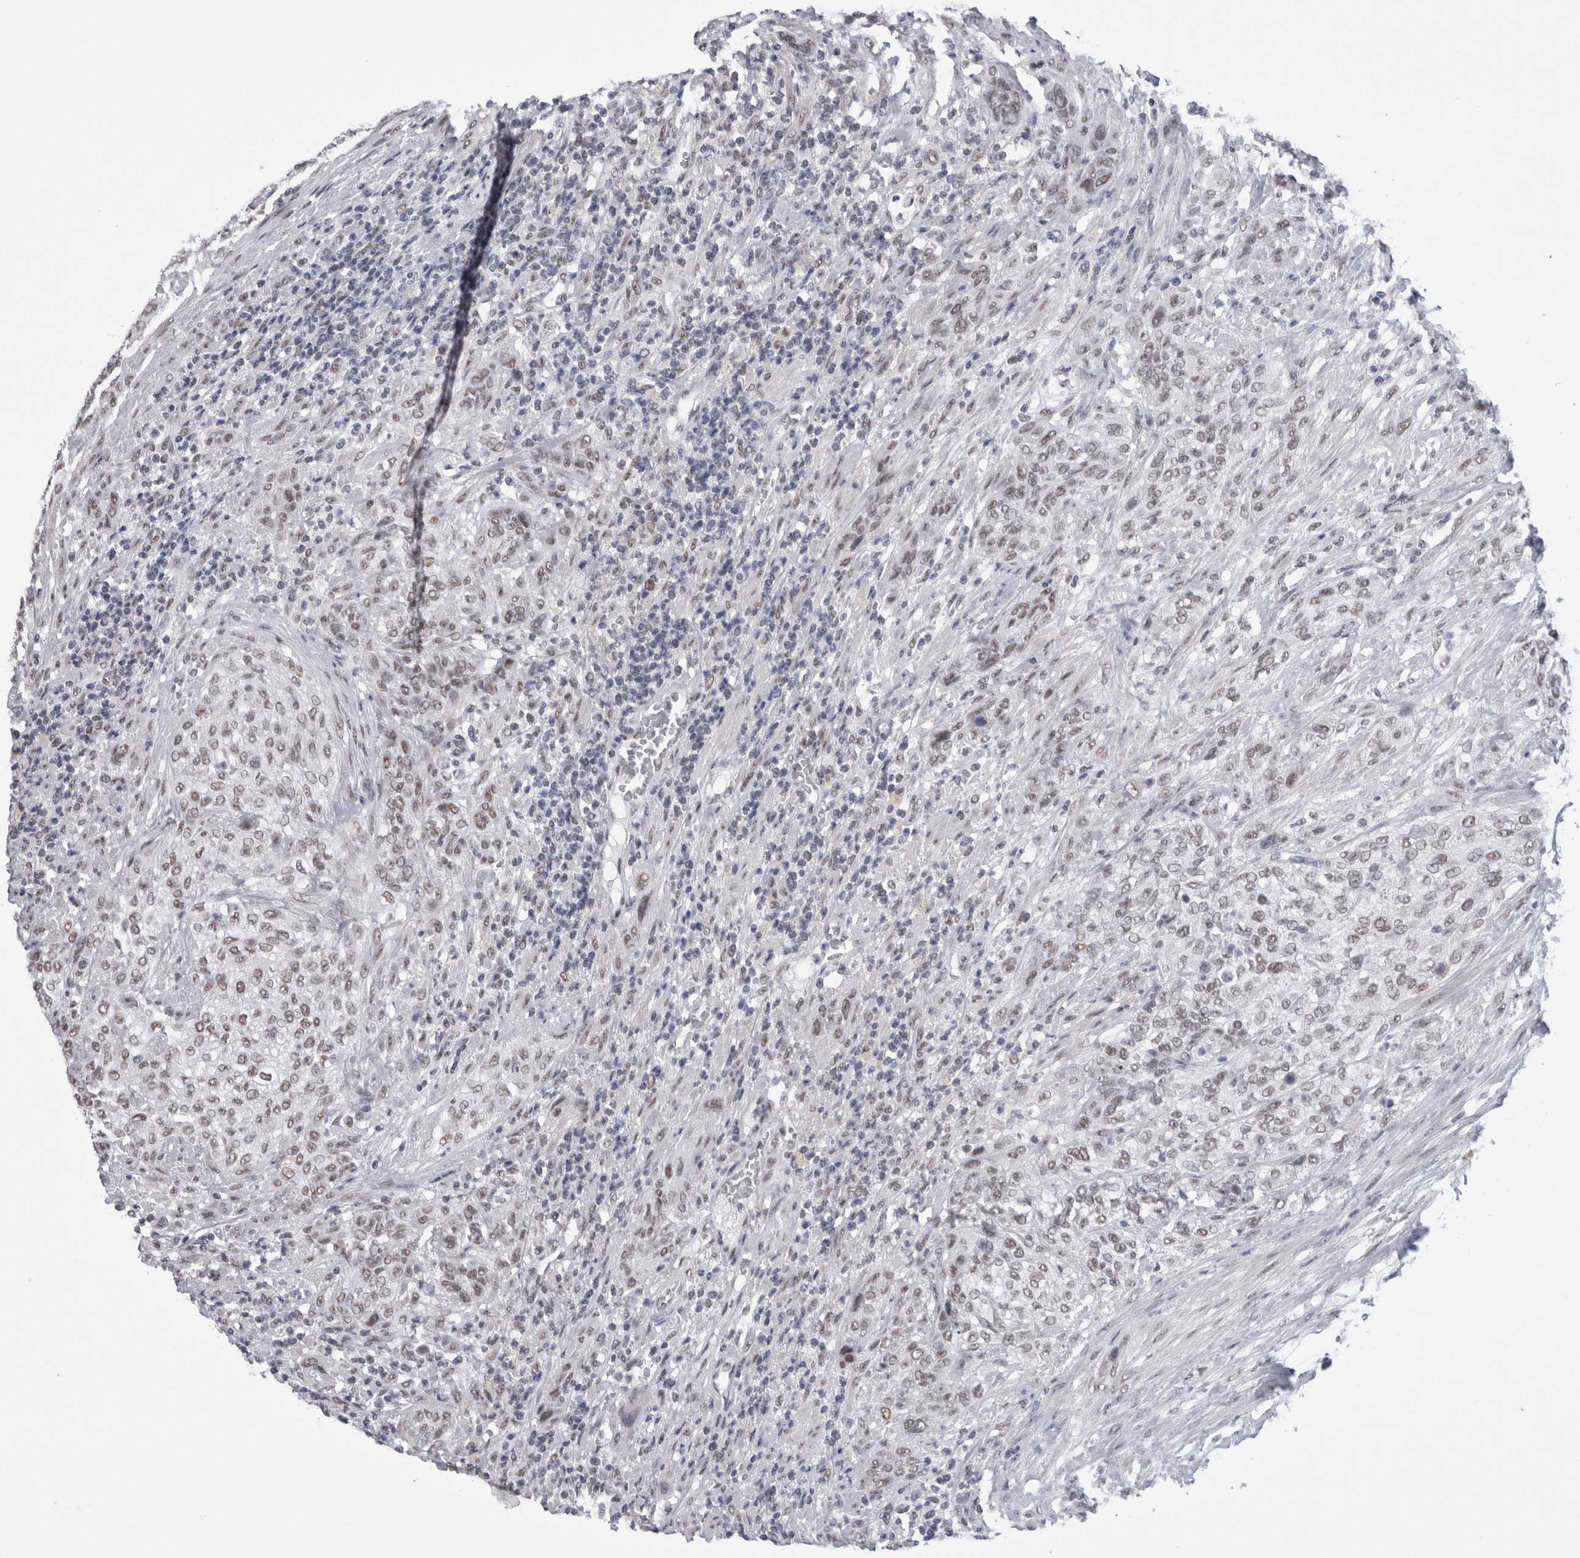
{"staining": {"intensity": "weak", "quantity": ">75%", "location": "nuclear"}, "tissue": "urothelial cancer", "cell_type": "Tumor cells", "image_type": "cancer", "snomed": [{"axis": "morphology", "description": "Urothelial carcinoma, Low grade"}, {"axis": "morphology", "description": "Urothelial carcinoma, High grade"}, {"axis": "topography", "description": "Urinary bladder"}], "caption": "Urothelial carcinoma (low-grade) tissue demonstrates weak nuclear expression in about >75% of tumor cells, visualized by immunohistochemistry.", "gene": "API5", "patient": {"sex": "male", "age": 35}}